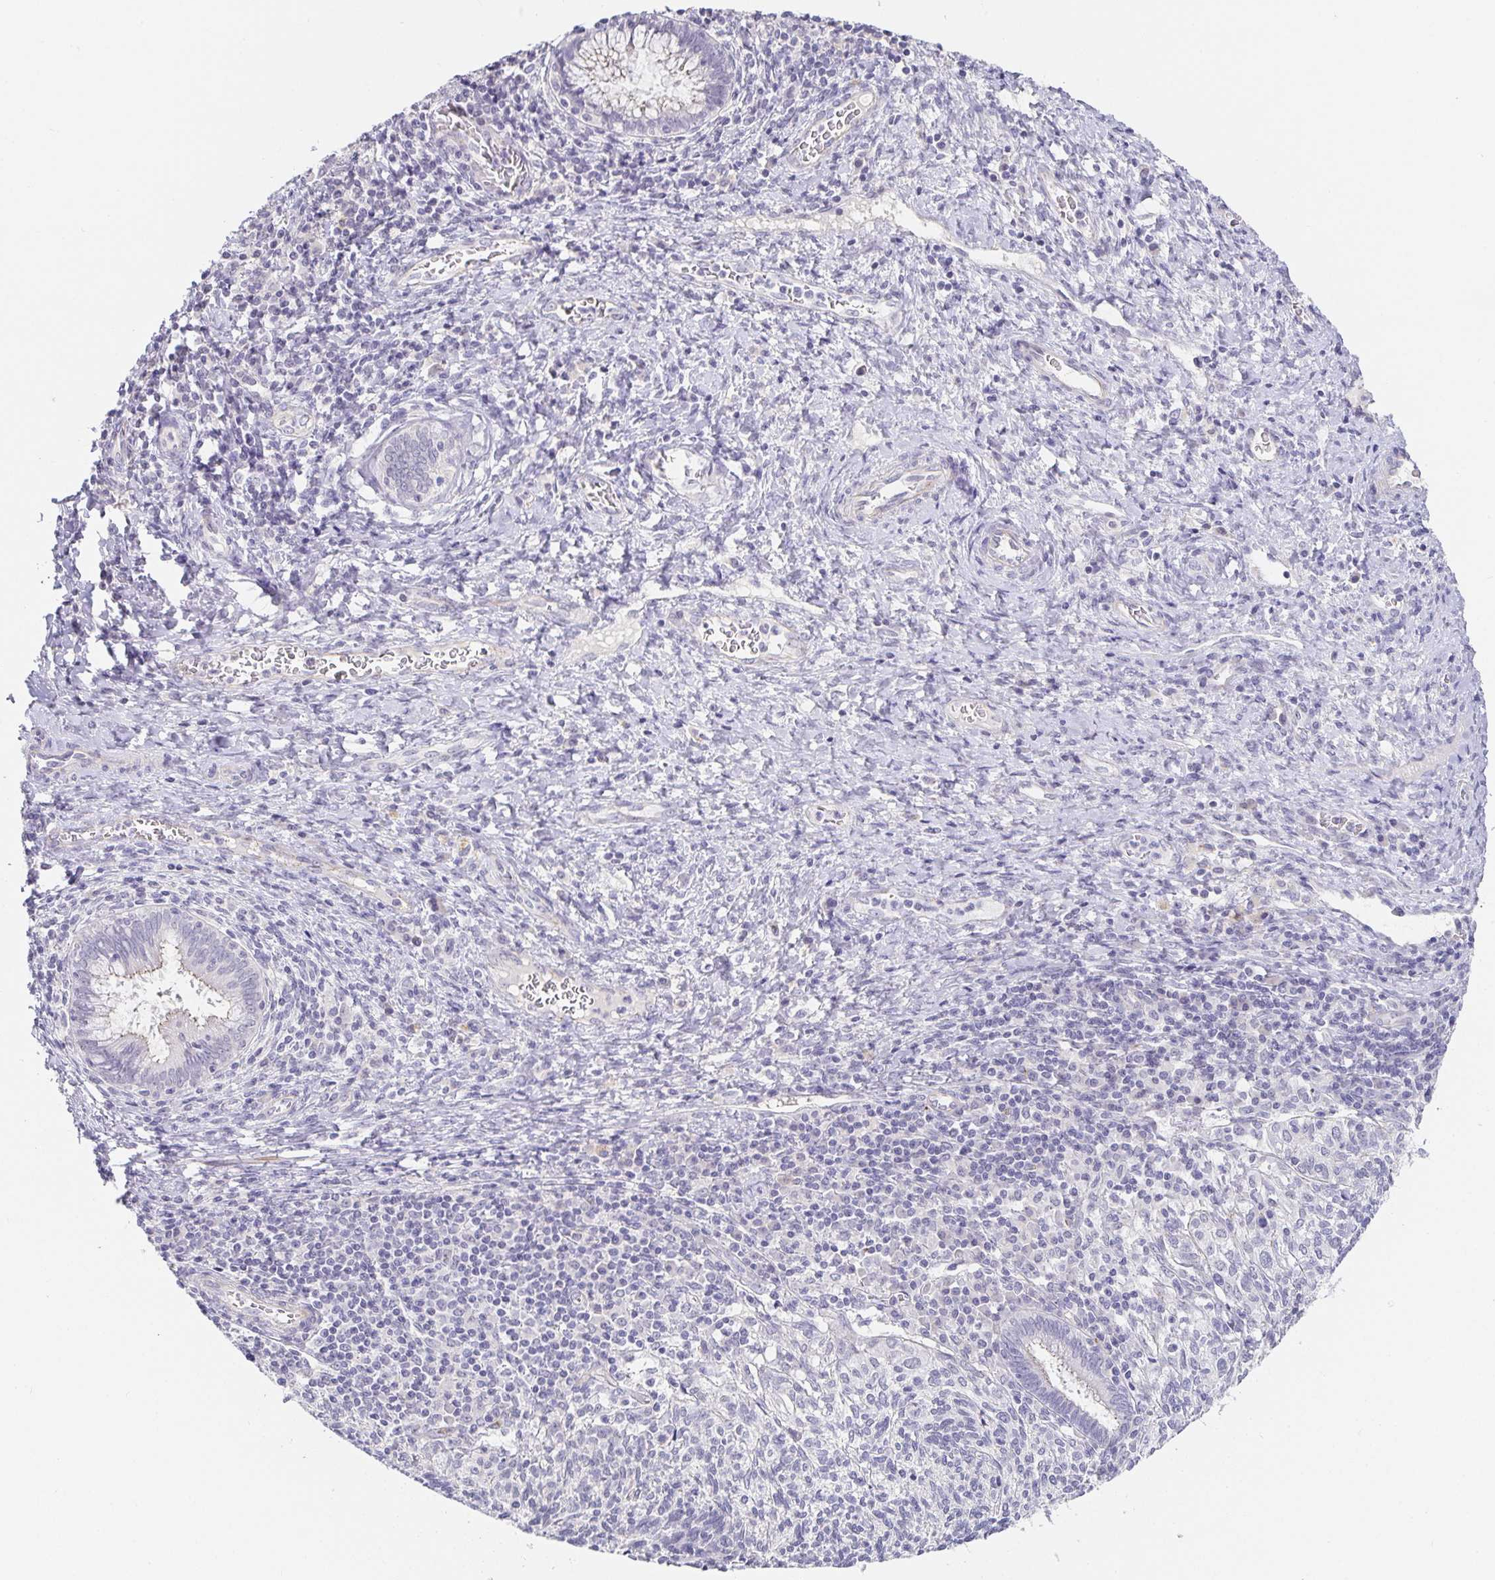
{"staining": {"intensity": "negative", "quantity": "none", "location": "none"}, "tissue": "cervical cancer", "cell_type": "Tumor cells", "image_type": "cancer", "snomed": [{"axis": "morphology", "description": "Squamous cell carcinoma, NOS"}, {"axis": "topography", "description": "Cervix"}], "caption": "An IHC photomicrograph of cervical squamous cell carcinoma is shown. There is no staining in tumor cells of cervical squamous cell carcinoma. The staining was performed using DAB (3,3'-diaminobenzidine) to visualize the protein expression in brown, while the nuclei were stained in blue with hematoxylin (Magnification: 20x).", "gene": "PDX1", "patient": {"sex": "female", "age": 45}}